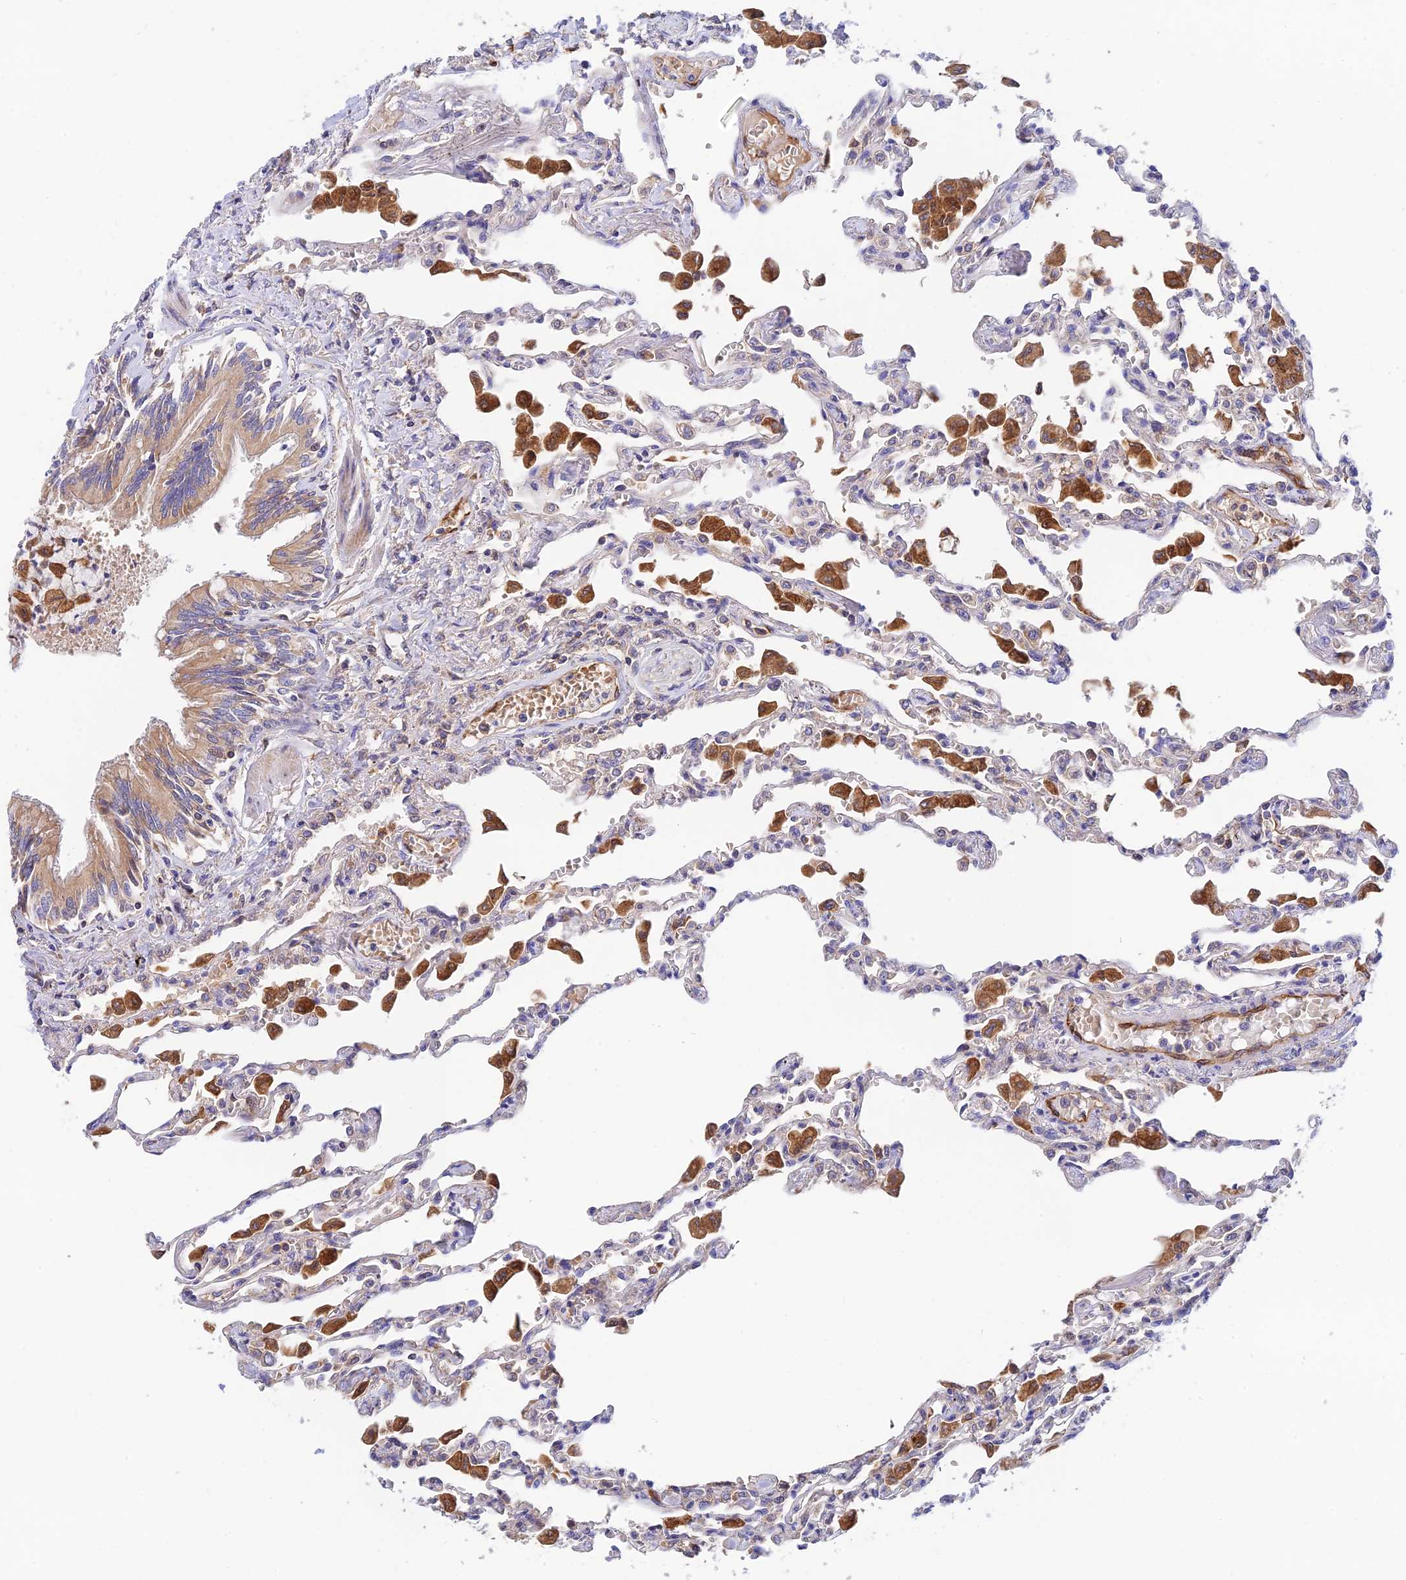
{"staining": {"intensity": "negative", "quantity": "none", "location": "none"}, "tissue": "lung", "cell_type": "Alveolar cells", "image_type": "normal", "snomed": [{"axis": "morphology", "description": "Normal tissue, NOS"}, {"axis": "topography", "description": "Bronchus"}, {"axis": "topography", "description": "Lung"}], "caption": "Immunohistochemistry (IHC) of unremarkable lung exhibits no expression in alveolar cells. Nuclei are stained in blue.", "gene": "RANBP6", "patient": {"sex": "female", "age": 49}}